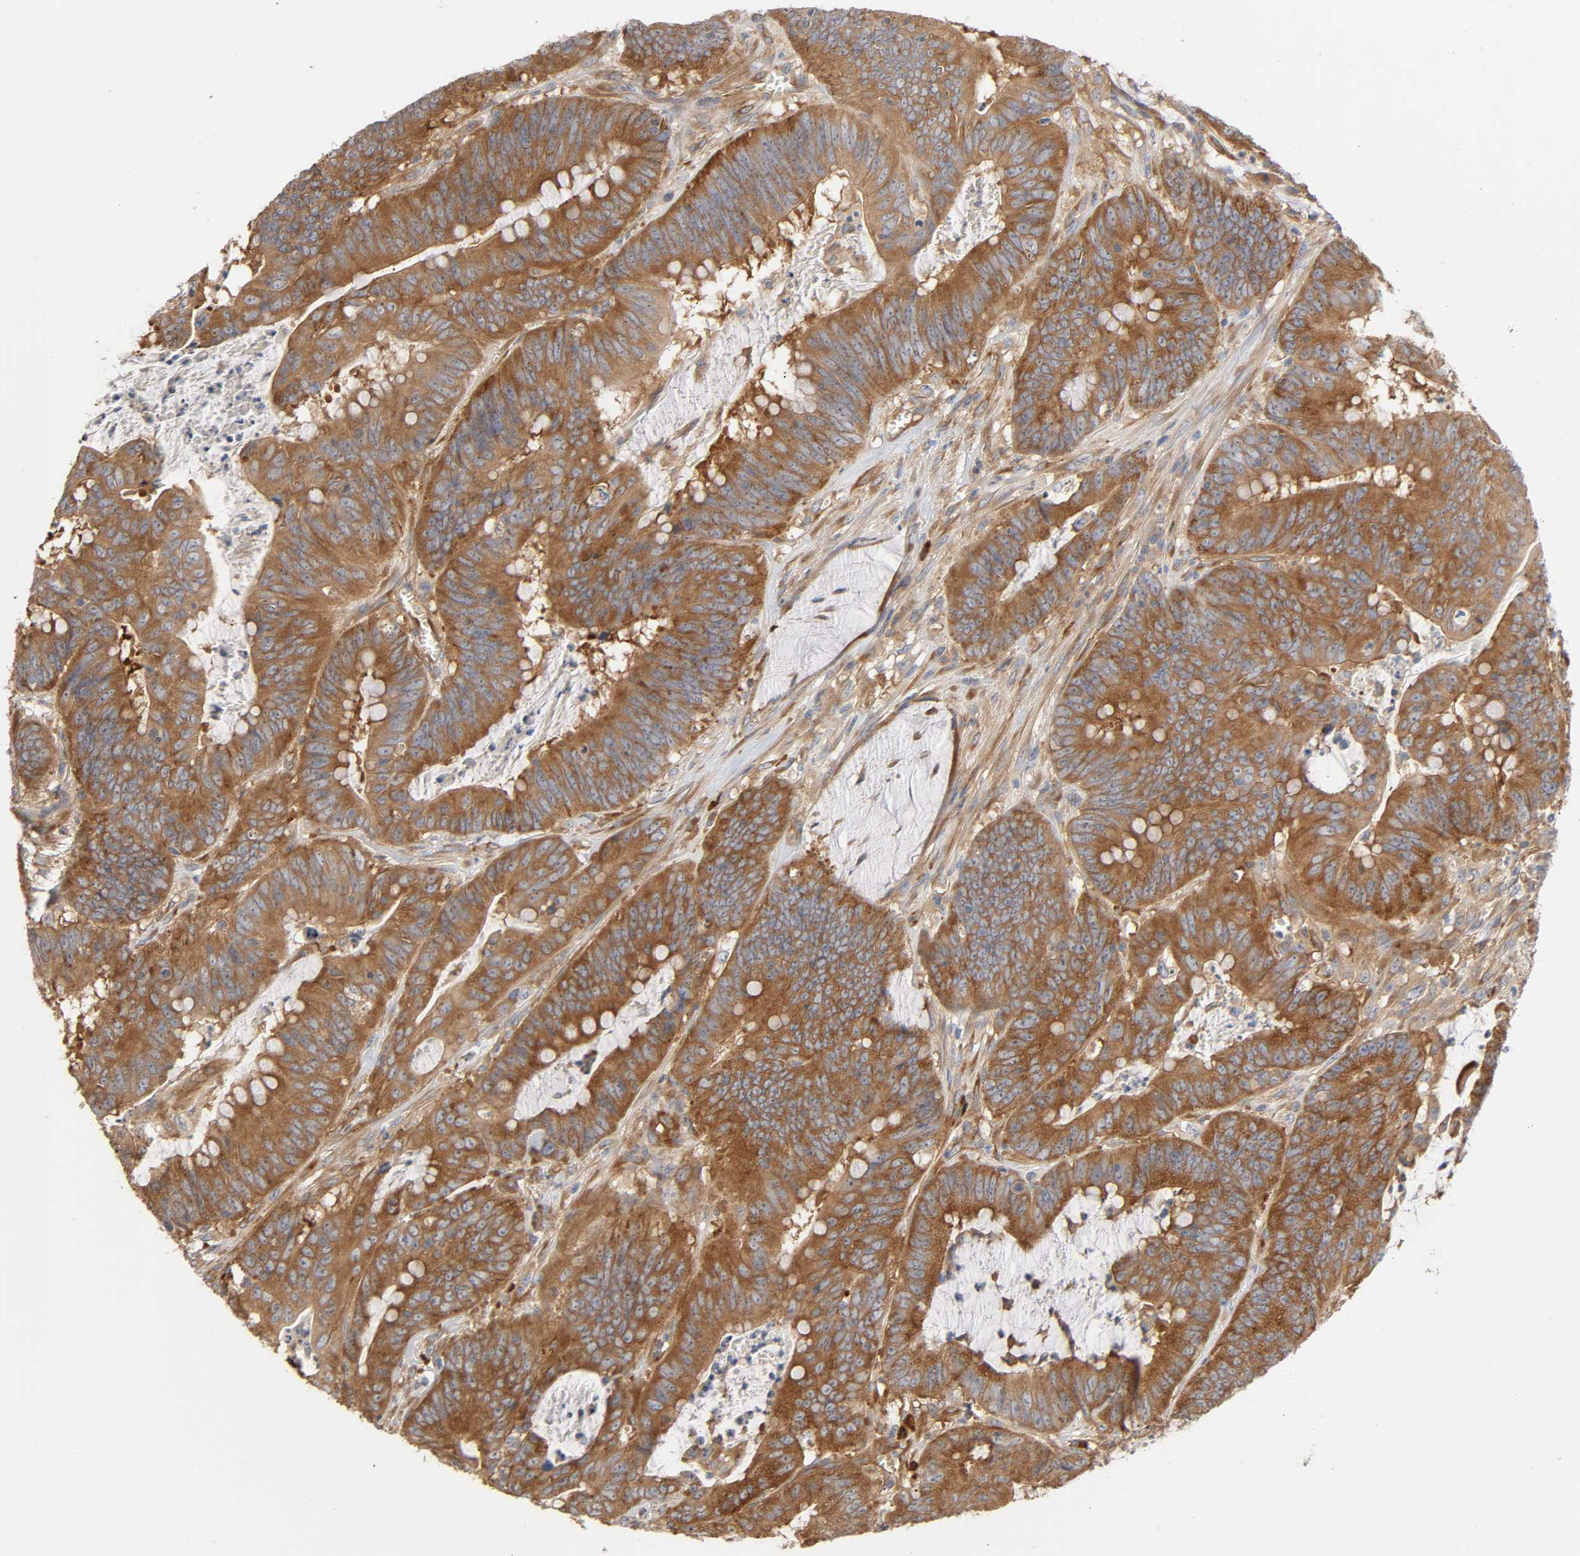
{"staining": {"intensity": "strong", "quantity": ">75%", "location": "cytoplasmic/membranous"}, "tissue": "colorectal cancer", "cell_type": "Tumor cells", "image_type": "cancer", "snomed": [{"axis": "morphology", "description": "Adenocarcinoma, NOS"}, {"axis": "topography", "description": "Colon"}], "caption": "Strong cytoplasmic/membranous protein positivity is seen in approximately >75% of tumor cells in adenocarcinoma (colorectal).", "gene": "SCHIP1", "patient": {"sex": "male", "age": 45}}